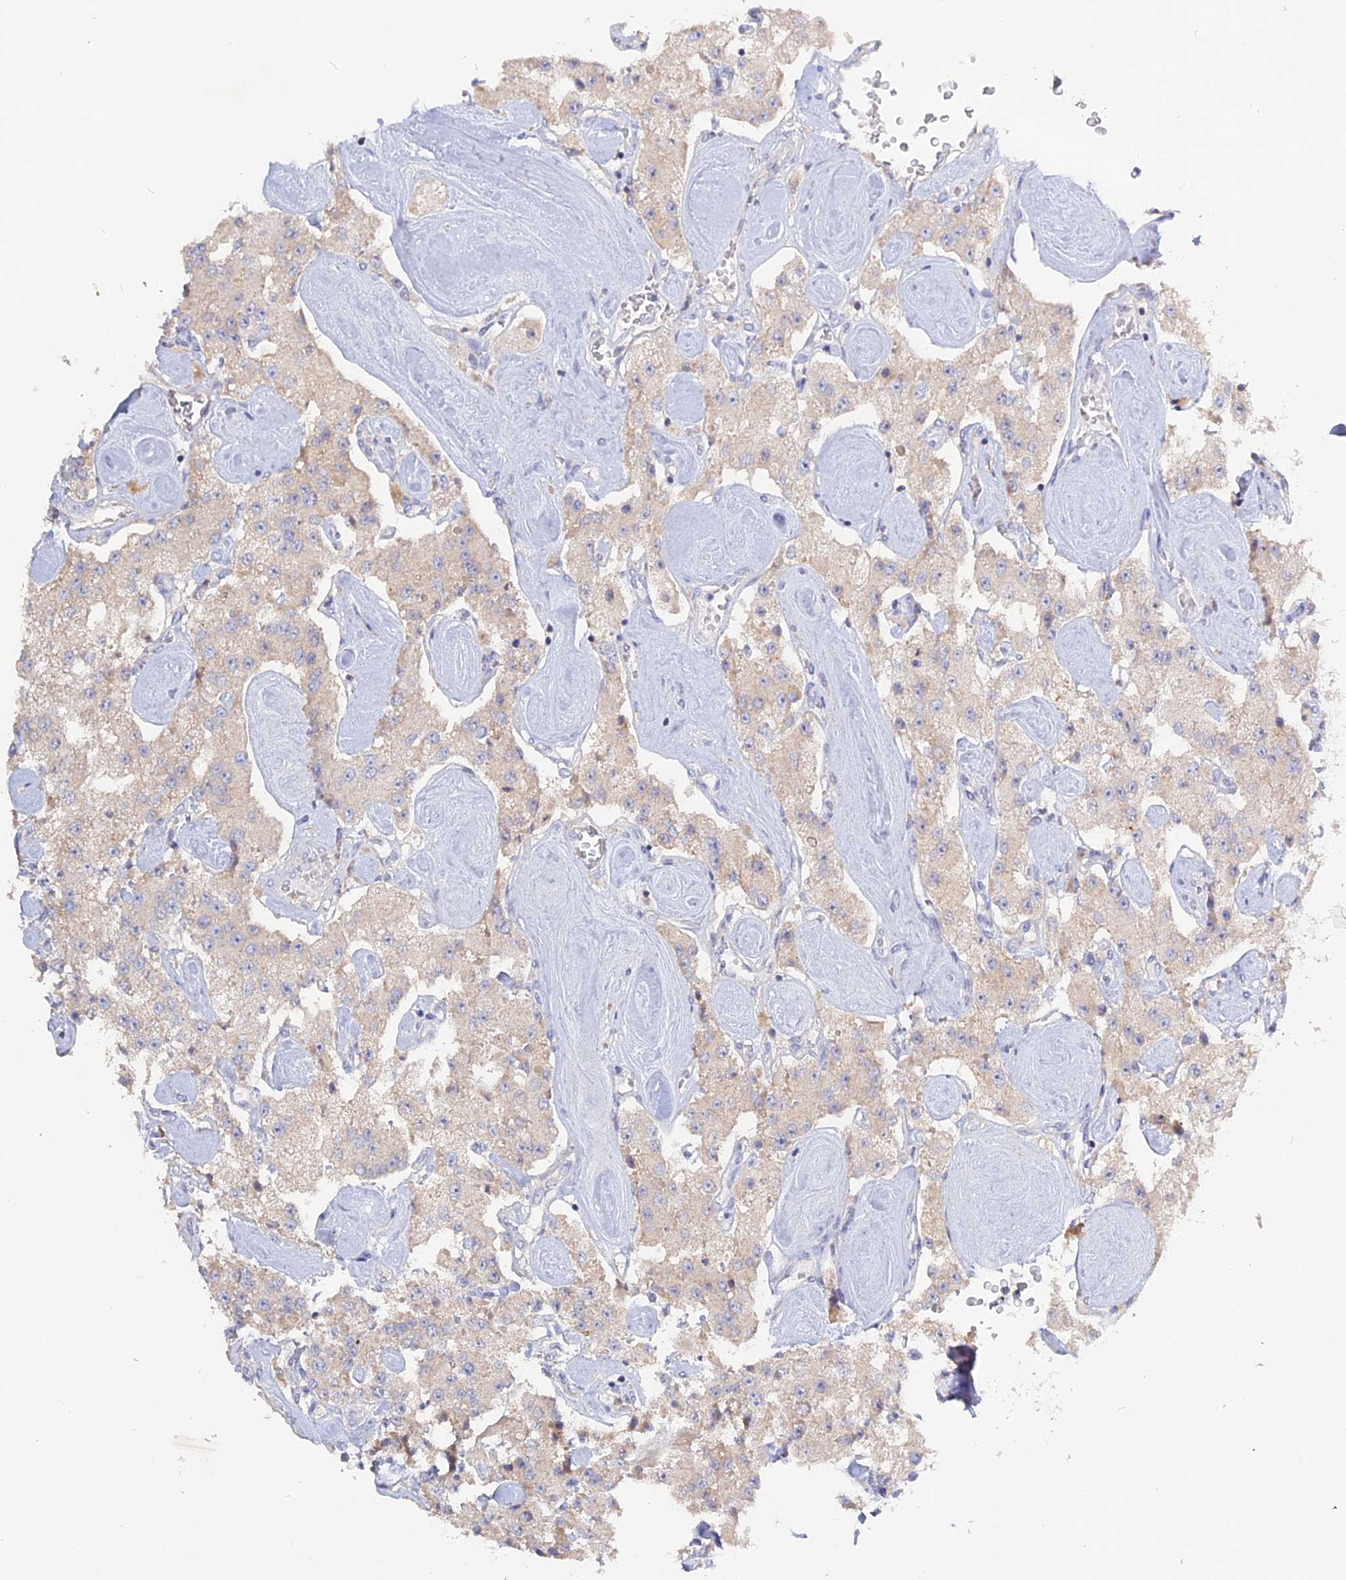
{"staining": {"intensity": "weak", "quantity": "<25%", "location": "cytoplasmic/membranous"}, "tissue": "carcinoid", "cell_type": "Tumor cells", "image_type": "cancer", "snomed": [{"axis": "morphology", "description": "Carcinoid, malignant, NOS"}, {"axis": "topography", "description": "Pancreas"}], "caption": "IHC photomicrograph of human carcinoid (malignant) stained for a protein (brown), which shows no positivity in tumor cells.", "gene": "ADGRA1", "patient": {"sex": "male", "age": 41}}